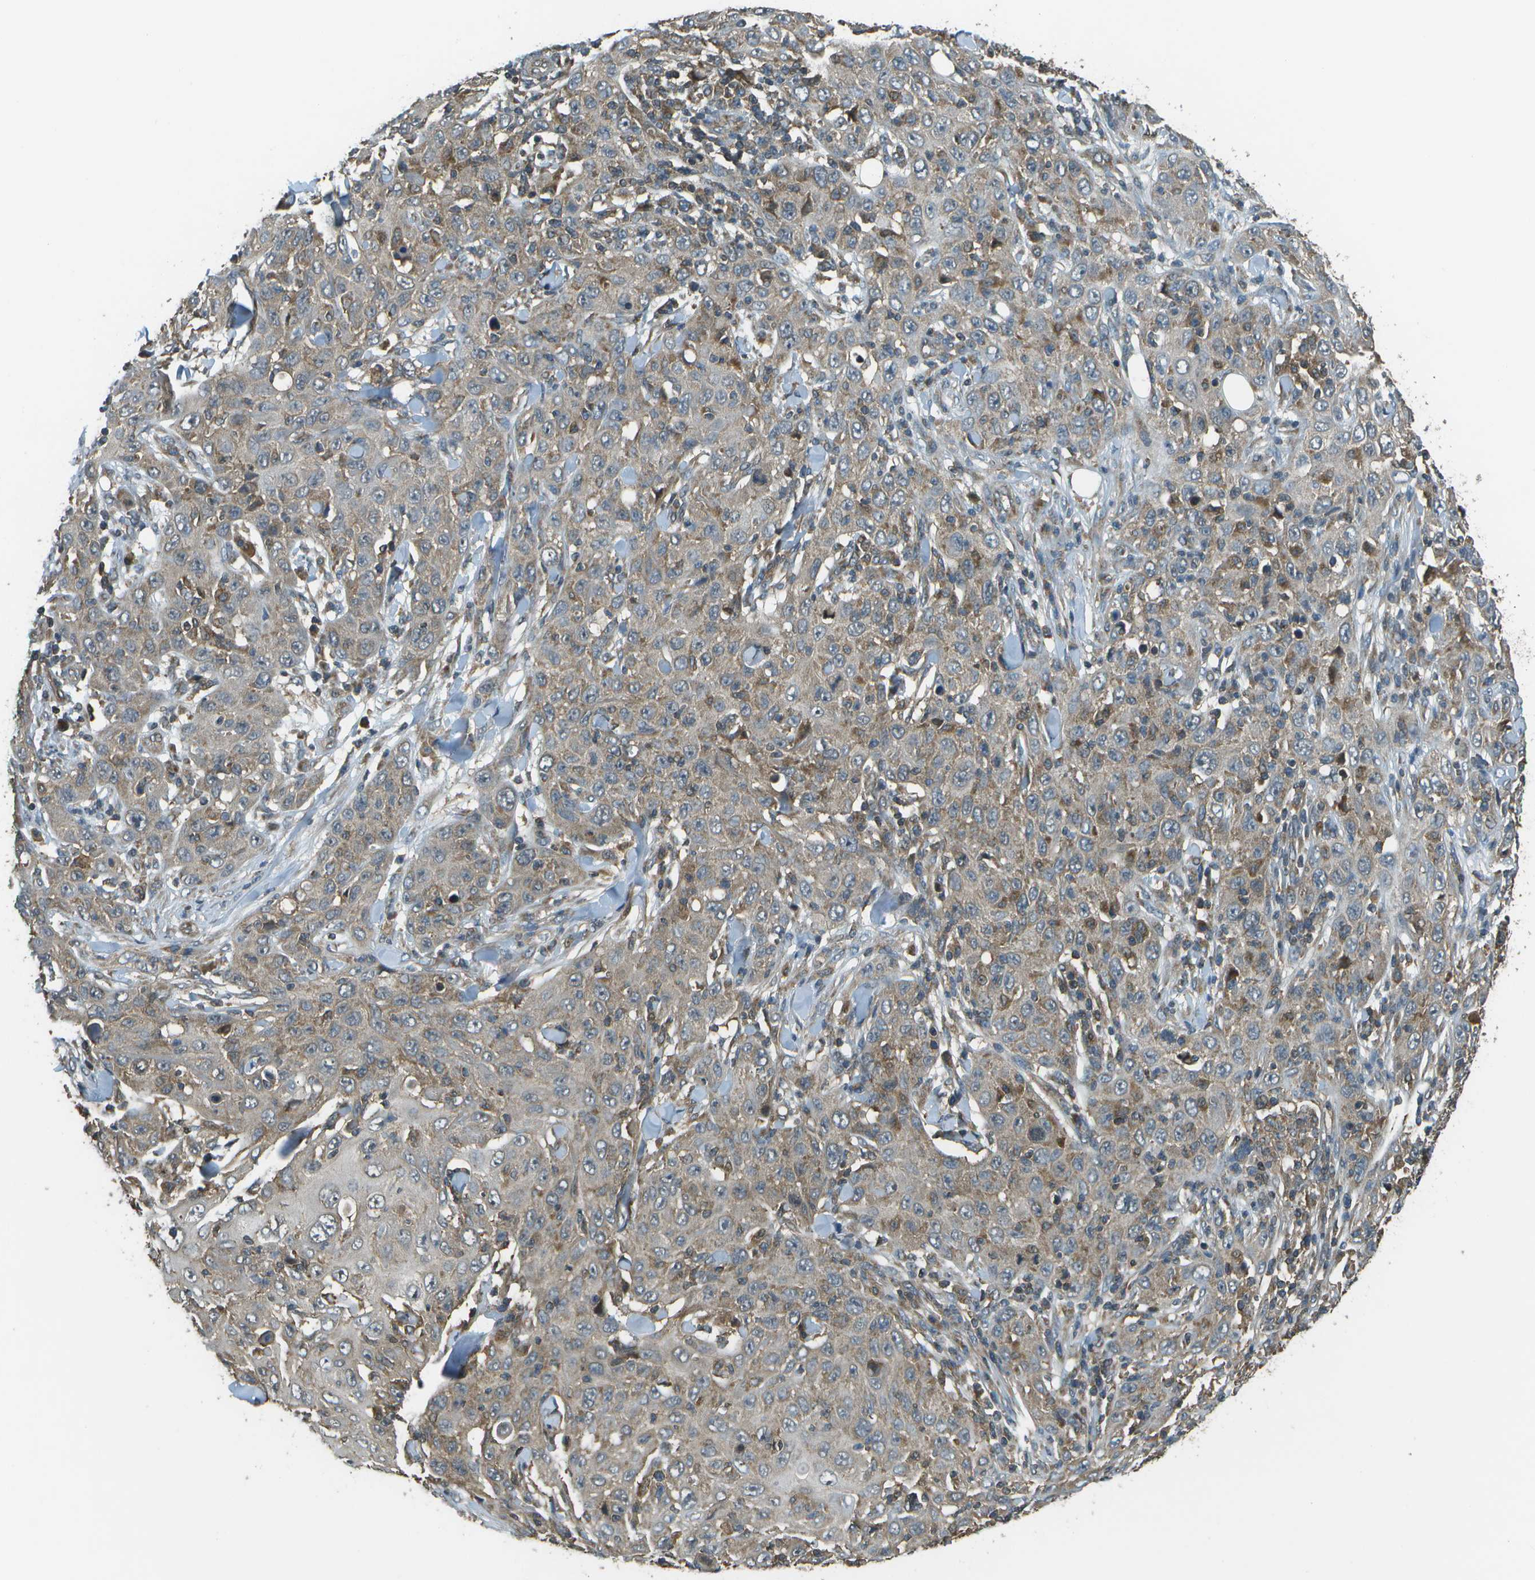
{"staining": {"intensity": "weak", "quantity": ">75%", "location": "cytoplasmic/membranous"}, "tissue": "skin cancer", "cell_type": "Tumor cells", "image_type": "cancer", "snomed": [{"axis": "morphology", "description": "Squamous cell carcinoma, NOS"}, {"axis": "topography", "description": "Skin"}], "caption": "Immunohistochemical staining of human skin cancer displays weak cytoplasmic/membranous protein expression in about >75% of tumor cells.", "gene": "PLPBP", "patient": {"sex": "female", "age": 88}}